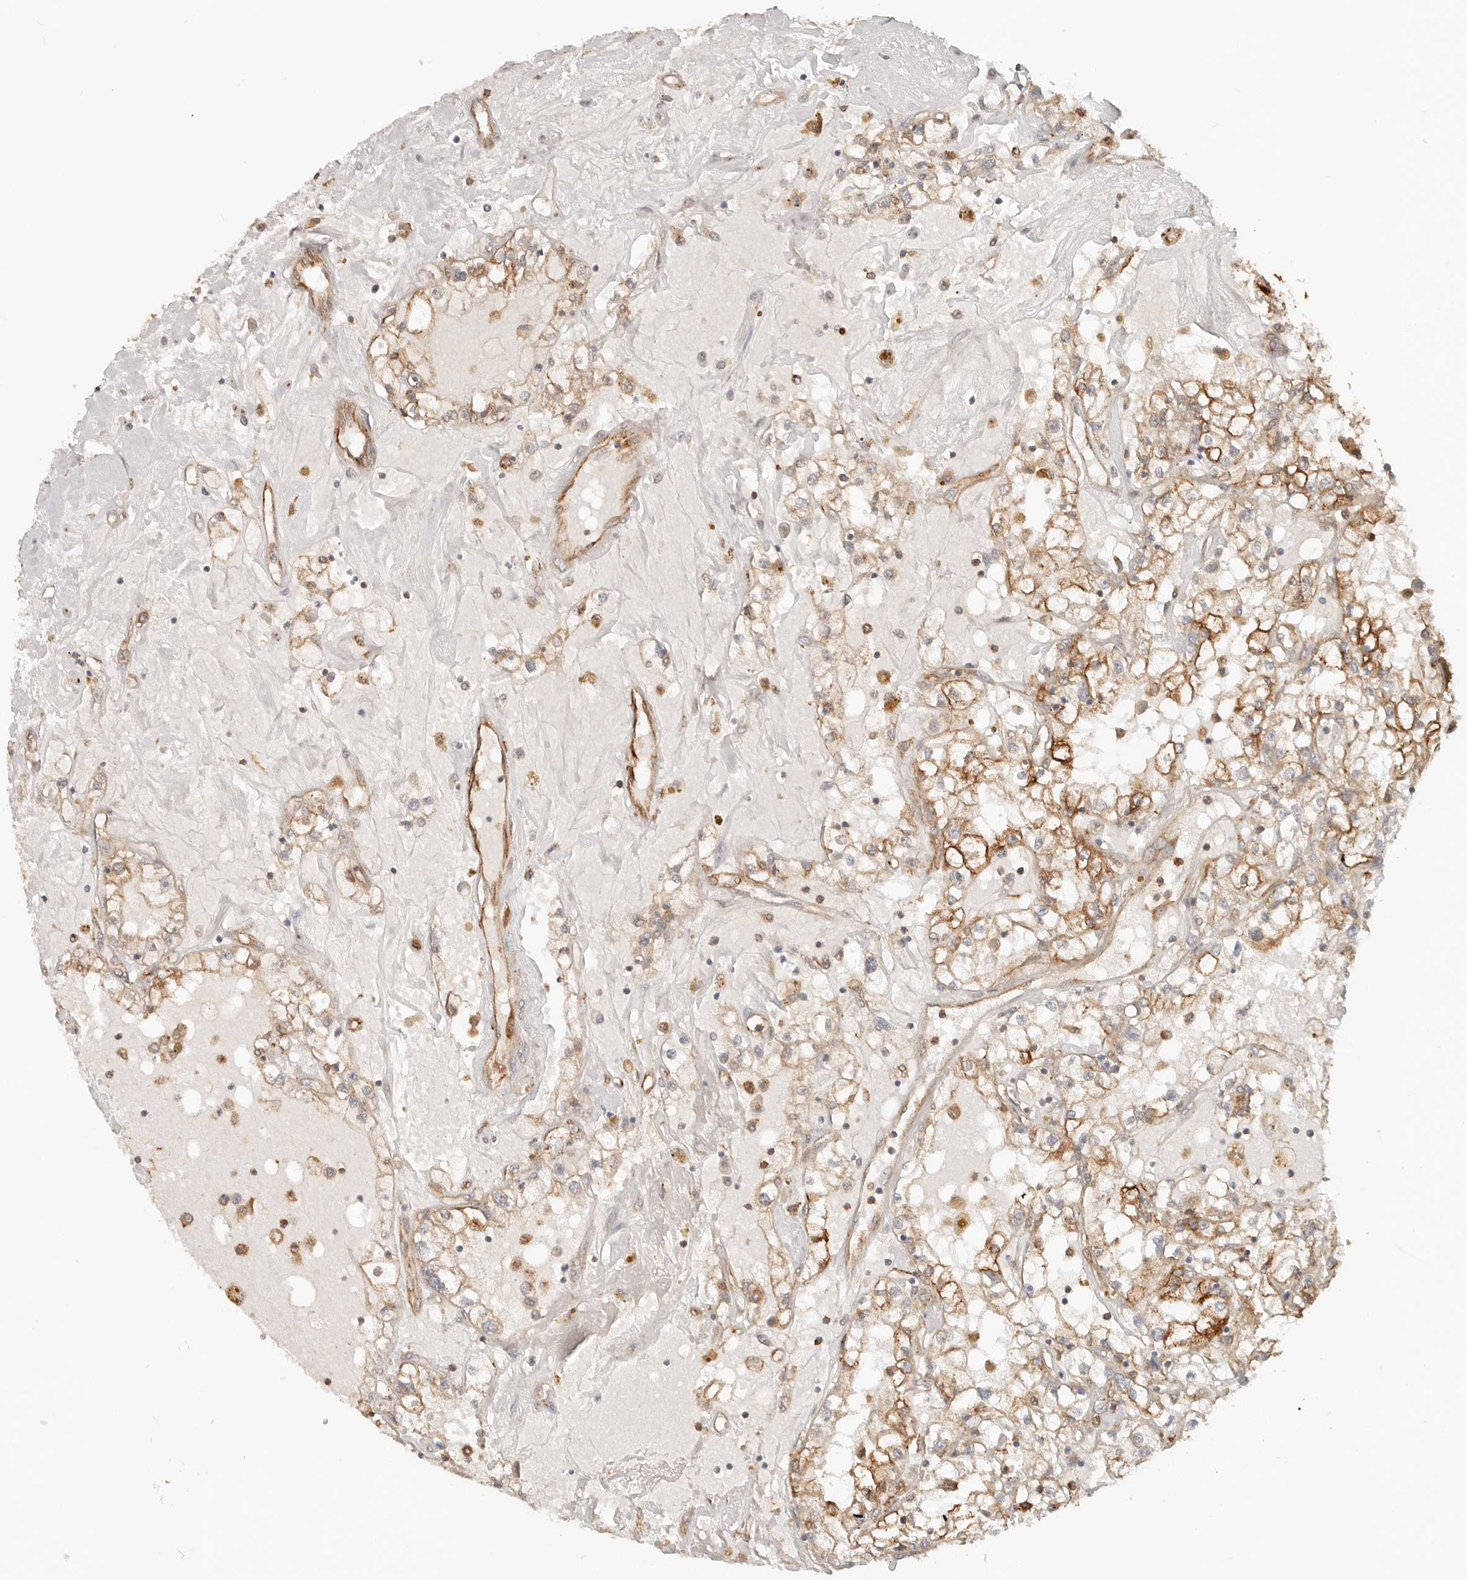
{"staining": {"intensity": "moderate", "quantity": ">75%", "location": "cytoplasmic/membranous"}, "tissue": "renal cancer", "cell_type": "Tumor cells", "image_type": "cancer", "snomed": [{"axis": "morphology", "description": "Adenocarcinoma, NOS"}, {"axis": "topography", "description": "Kidney"}], "caption": "A histopathology image of renal adenocarcinoma stained for a protein shows moderate cytoplasmic/membranous brown staining in tumor cells. (Stains: DAB in brown, nuclei in blue, Microscopy: brightfield microscopy at high magnification).", "gene": "HEXD", "patient": {"sex": "male", "age": 56}}